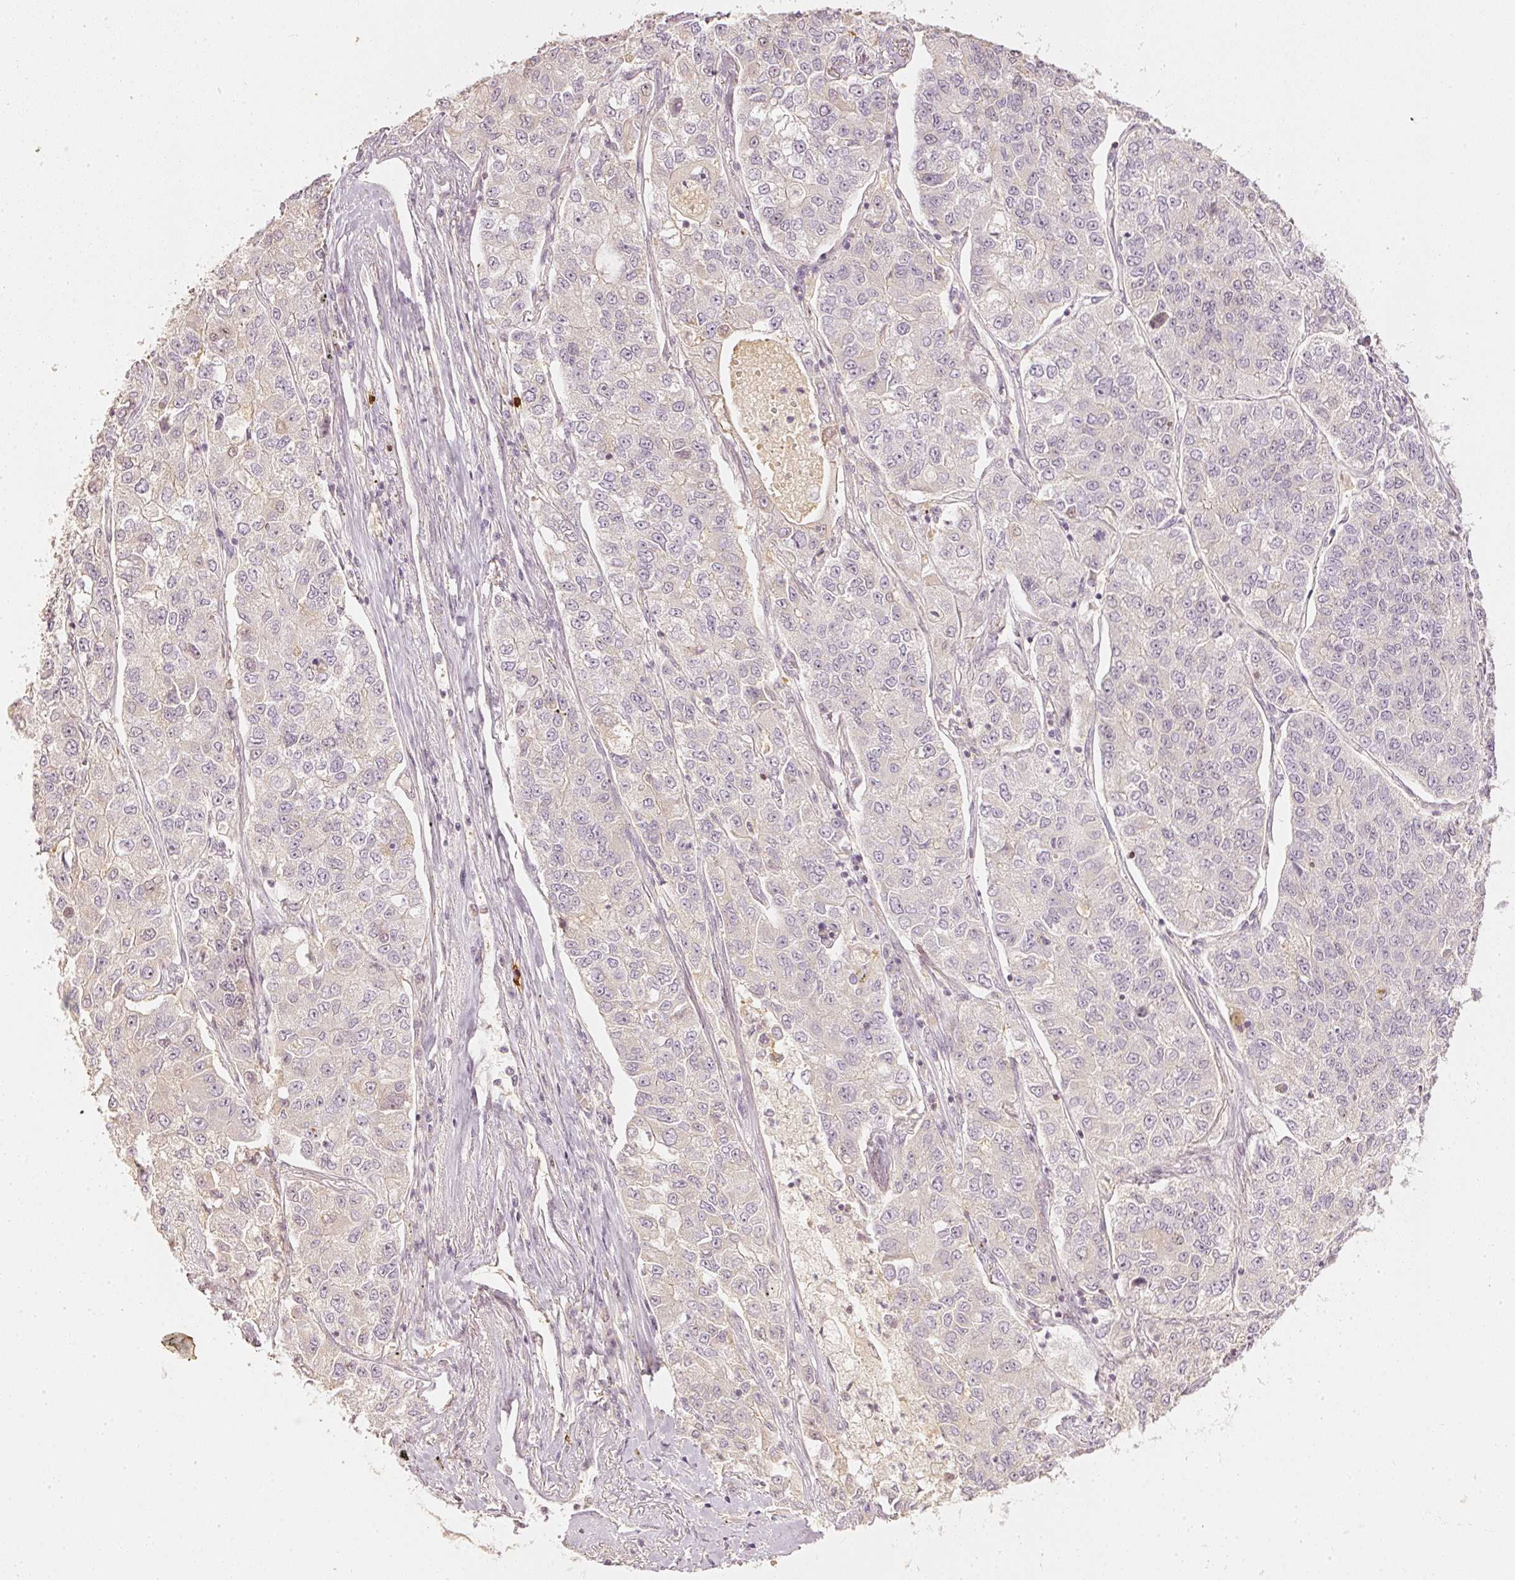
{"staining": {"intensity": "negative", "quantity": "none", "location": "none"}, "tissue": "lung cancer", "cell_type": "Tumor cells", "image_type": "cancer", "snomed": [{"axis": "morphology", "description": "Adenocarcinoma, NOS"}, {"axis": "topography", "description": "Lung"}], "caption": "Human lung cancer (adenocarcinoma) stained for a protein using immunohistochemistry (IHC) reveals no positivity in tumor cells.", "gene": "GZMA", "patient": {"sex": "male", "age": 49}}